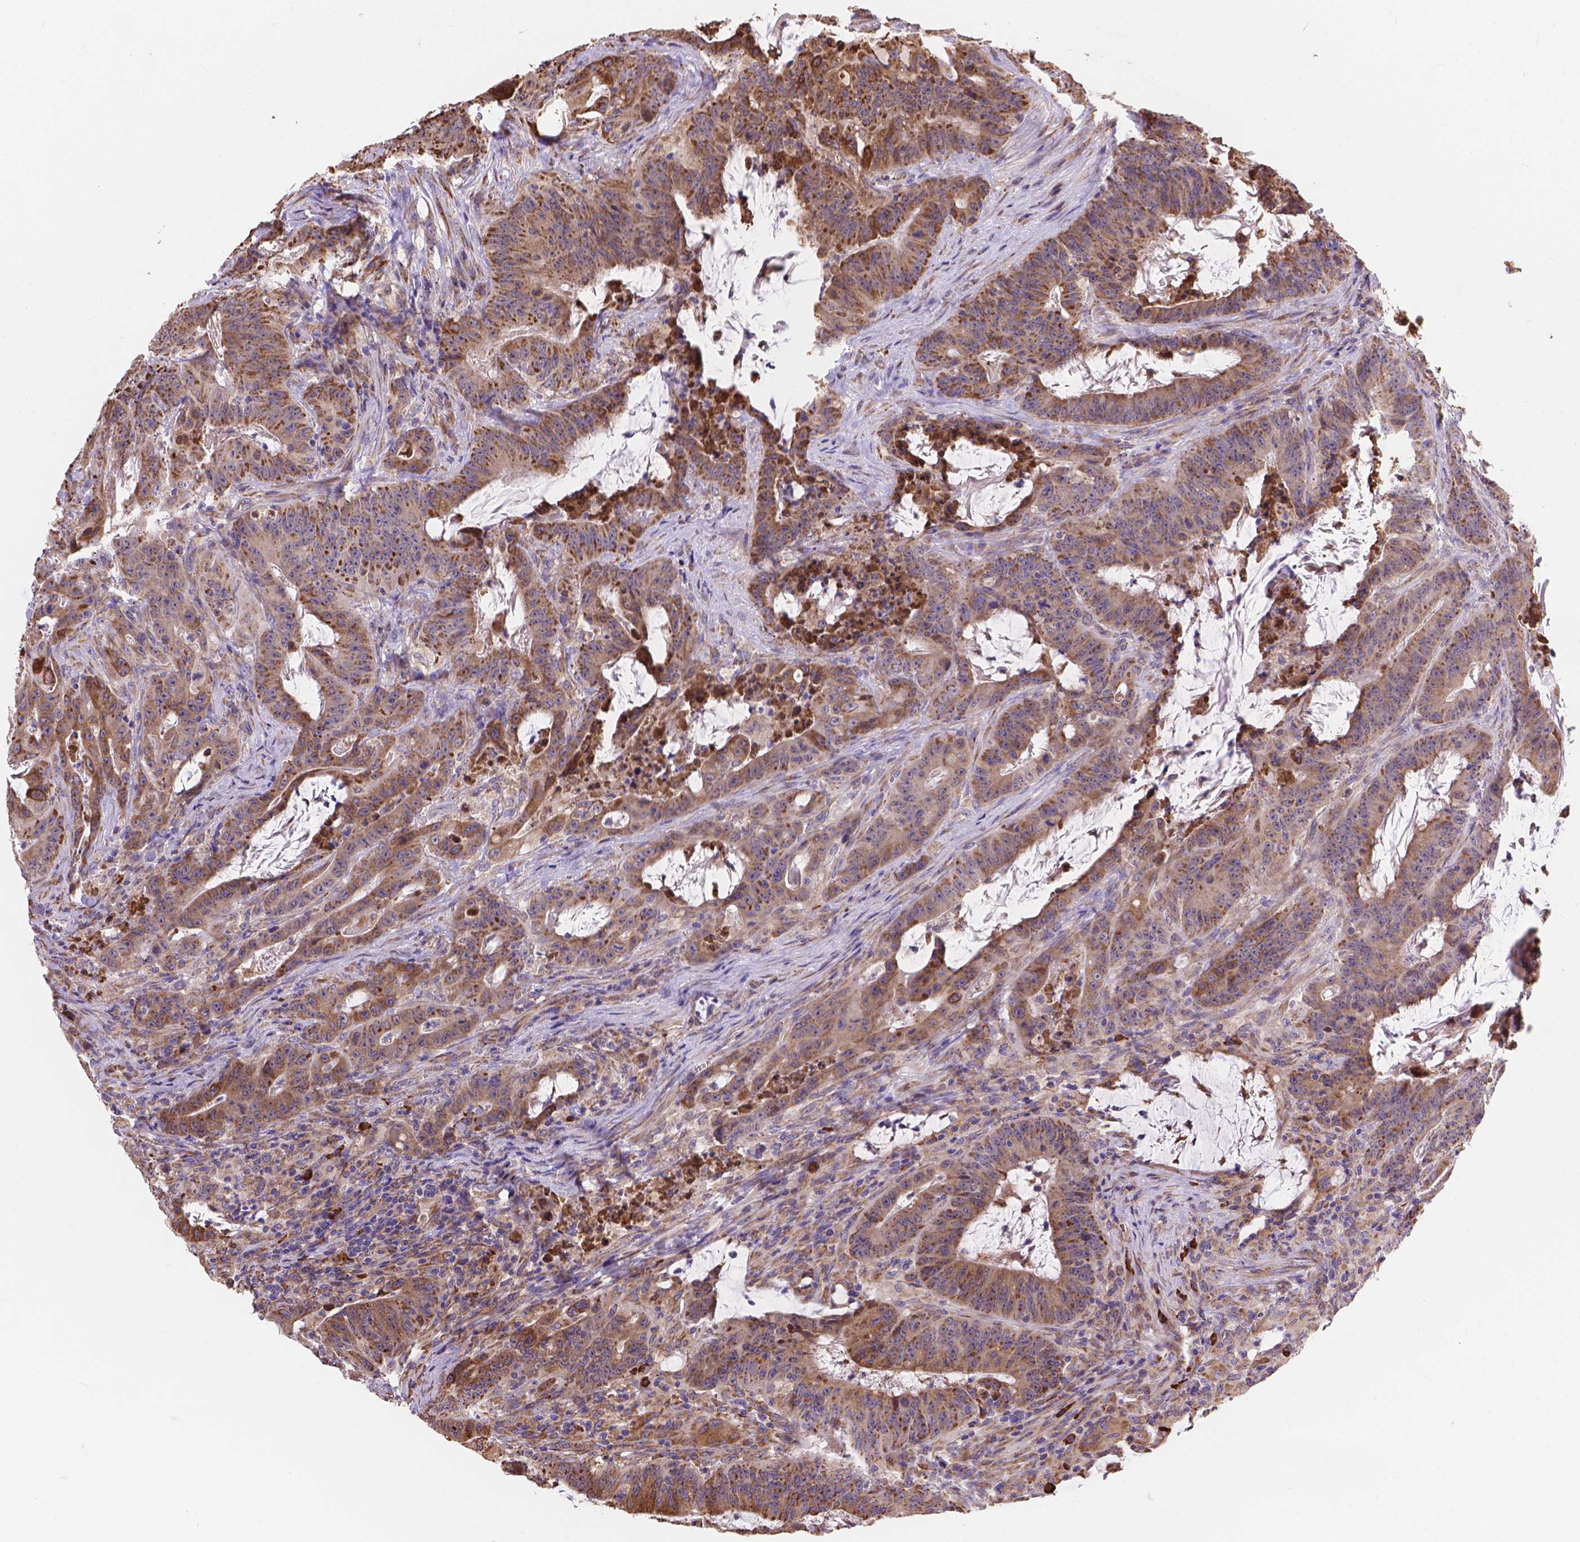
{"staining": {"intensity": "moderate", "quantity": ">75%", "location": "cytoplasmic/membranous"}, "tissue": "colorectal cancer", "cell_type": "Tumor cells", "image_type": "cancer", "snomed": [{"axis": "morphology", "description": "Adenocarcinoma, NOS"}, {"axis": "topography", "description": "Colon"}], "caption": "Moderate cytoplasmic/membranous staining for a protein is appreciated in approximately >75% of tumor cells of colorectal adenocarcinoma using IHC.", "gene": "IPO11", "patient": {"sex": "male", "age": 33}}